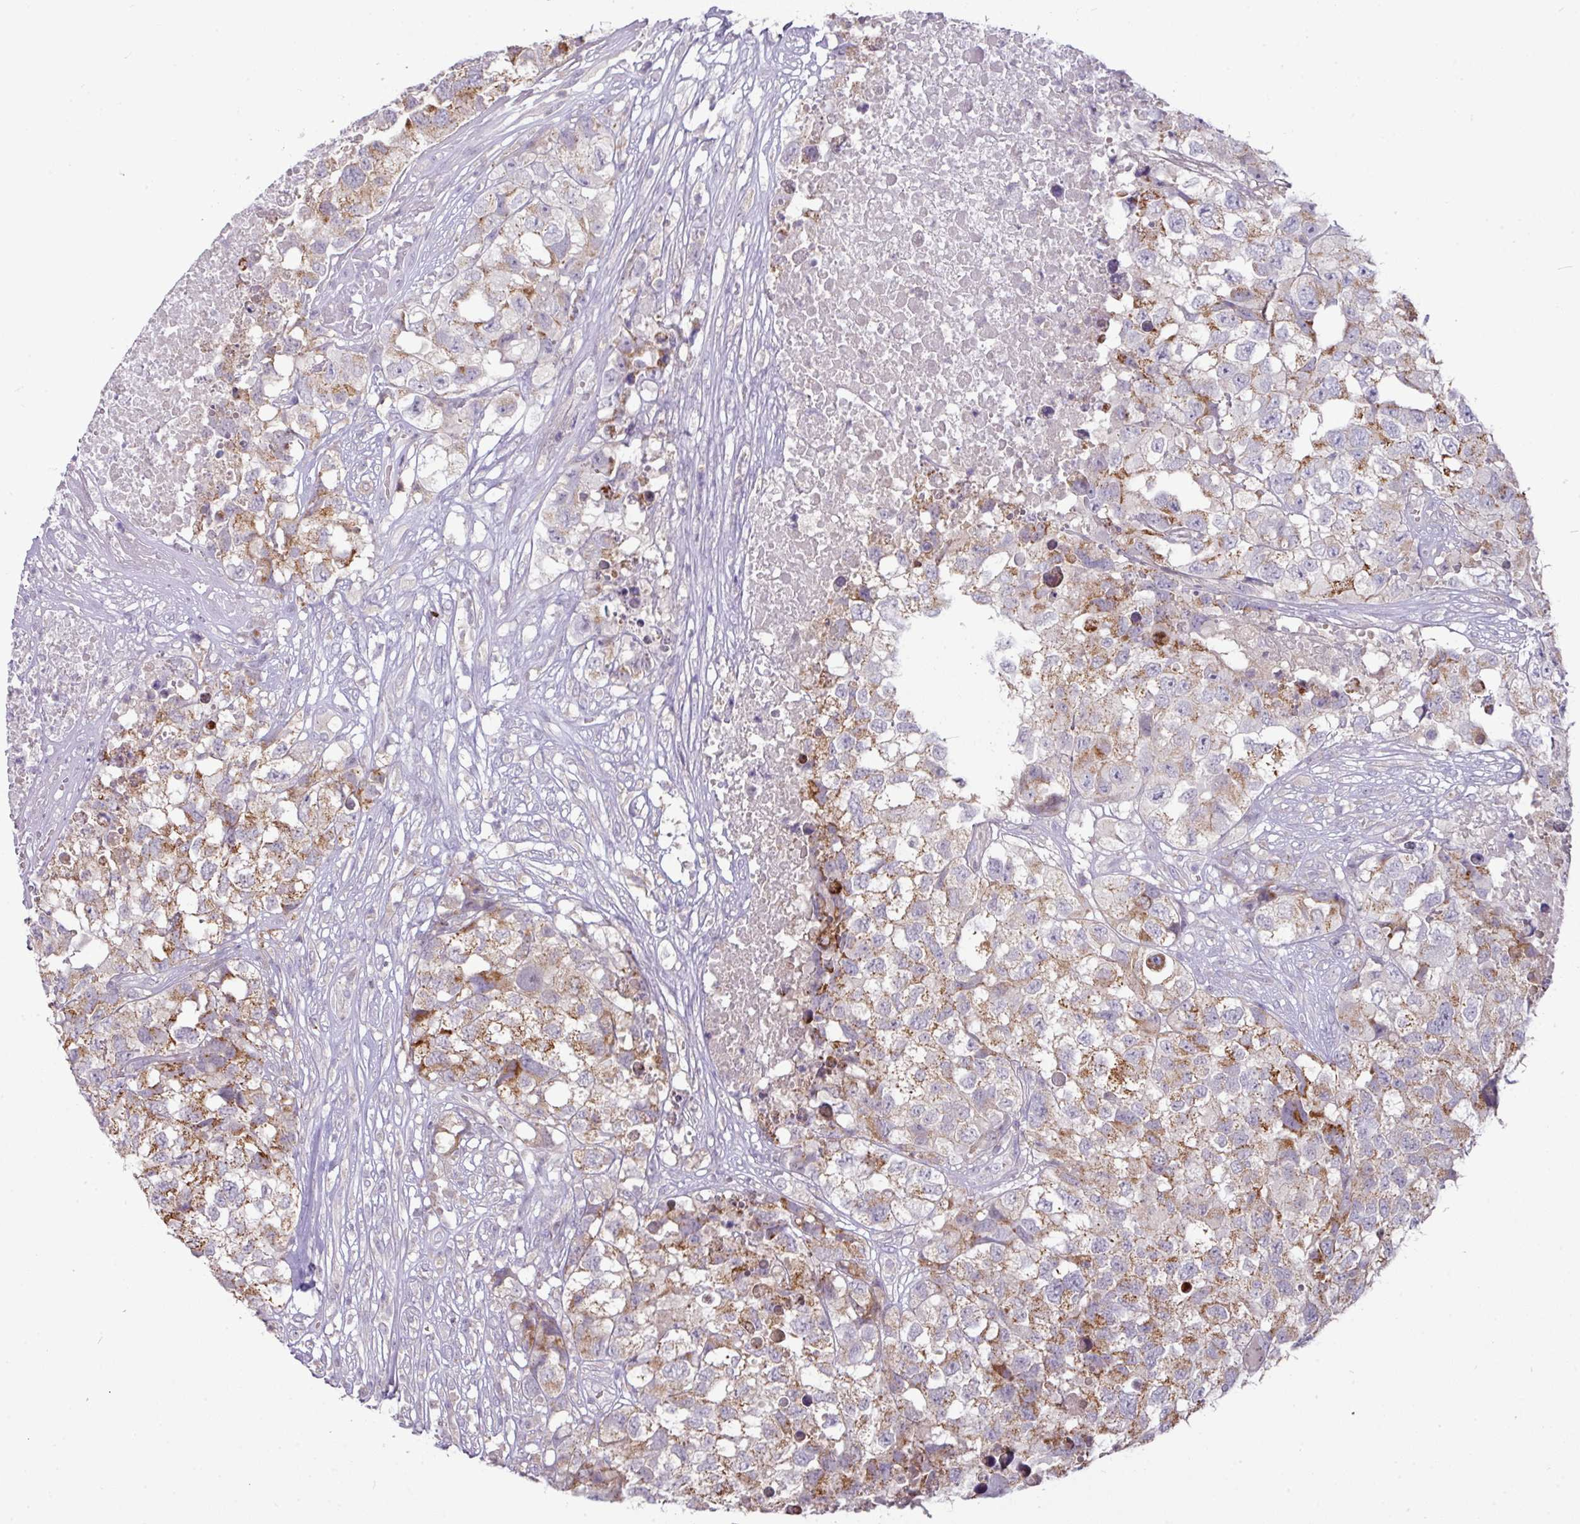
{"staining": {"intensity": "moderate", "quantity": "25%-75%", "location": "cytoplasmic/membranous"}, "tissue": "testis cancer", "cell_type": "Tumor cells", "image_type": "cancer", "snomed": [{"axis": "morphology", "description": "Carcinoma, Embryonal, NOS"}, {"axis": "topography", "description": "Testis"}], "caption": "Human embryonal carcinoma (testis) stained with a brown dye exhibits moderate cytoplasmic/membranous positive expression in about 25%-75% of tumor cells.", "gene": "TRAPPC1", "patient": {"sex": "male", "age": 83}}